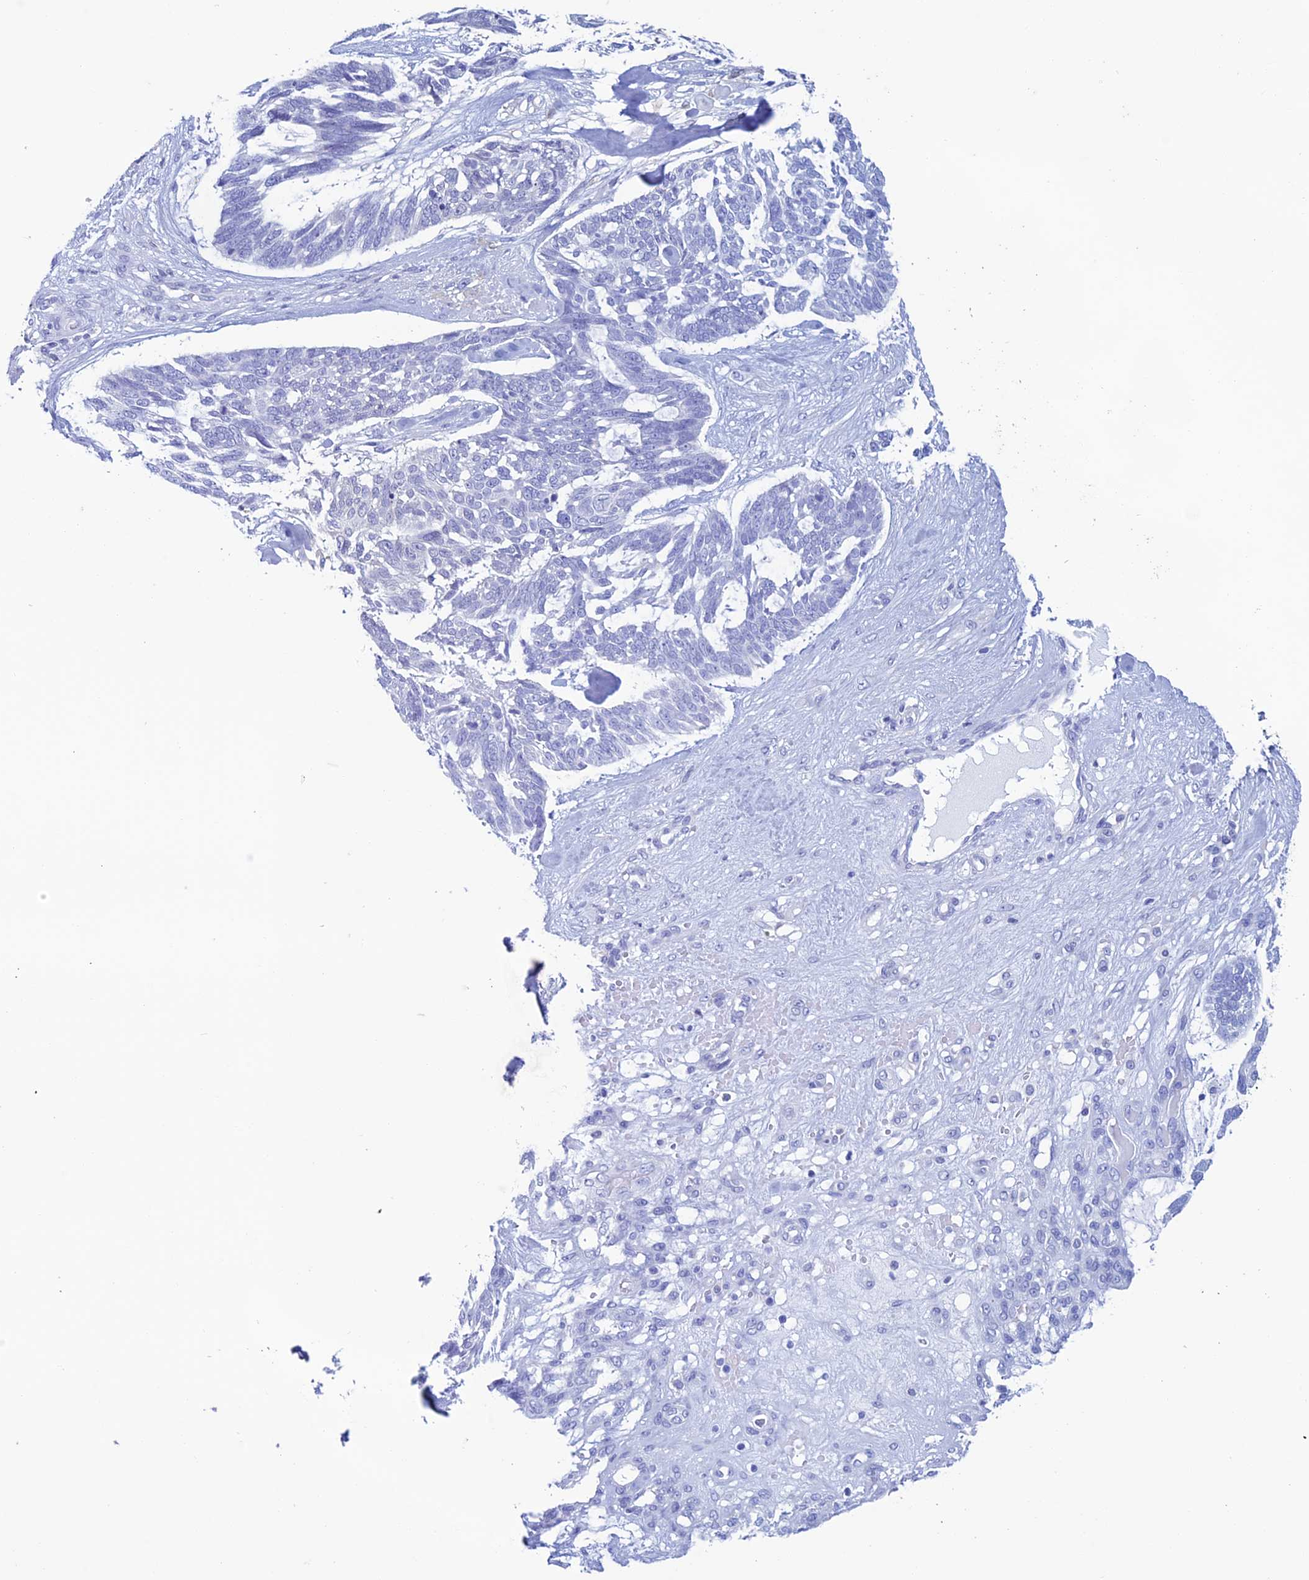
{"staining": {"intensity": "negative", "quantity": "none", "location": "none"}, "tissue": "skin cancer", "cell_type": "Tumor cells", "image_type": "cancer", "snomed": [{"axis": "morphology", "description": "Basal cell carcinoma"}, {"axis": "topography", "description": "Skin"}], "caption": "Image shows no protein staining in tumor cells of skin basal cell carcinoma tissue.", "gene": "KCNK17", "patient": {"sex": "male", "age": 88}}